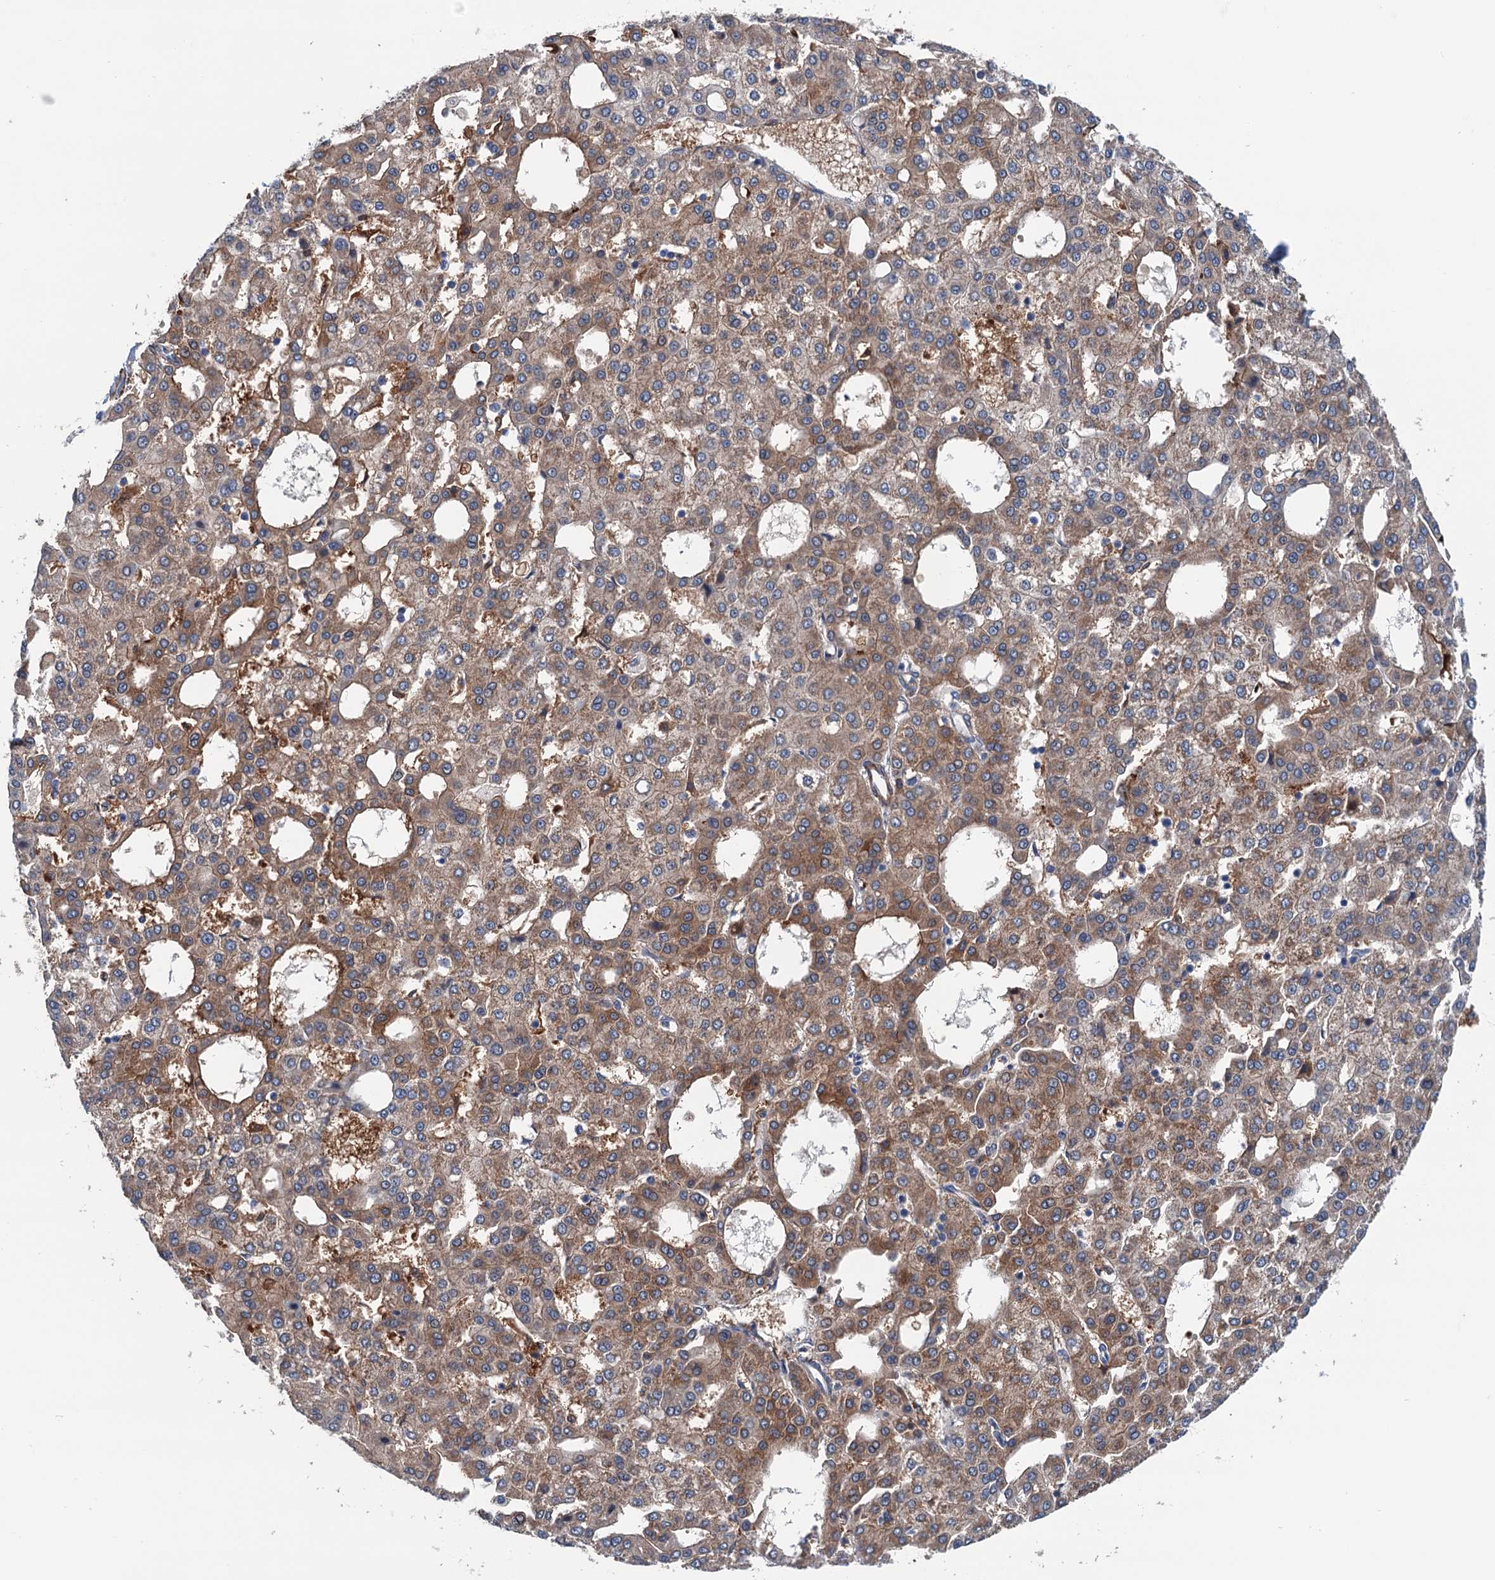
{"staining": {"intensity": "moderate", "quantity": ">75%", "location": "cytoplasmic/membranous"}, "tissue": "liver cancer", "cell_type": "Tumor cells", "image_type": "cancer", "snomed": [{"axis": "morphology", "description": "Carcinoma, Hepatocellular, NOS"}, {"axis": "topography", "description": "Liver"}], "caption": "This is an image of immunohistochemistry staining of liver cancer (hepatocellular carcinoma), which shows moderate positivity in the cytoplasmic/membranous of tumor cells.", "gene": "CSTPP1", "patient": {"sex": "male", "age": 47}}